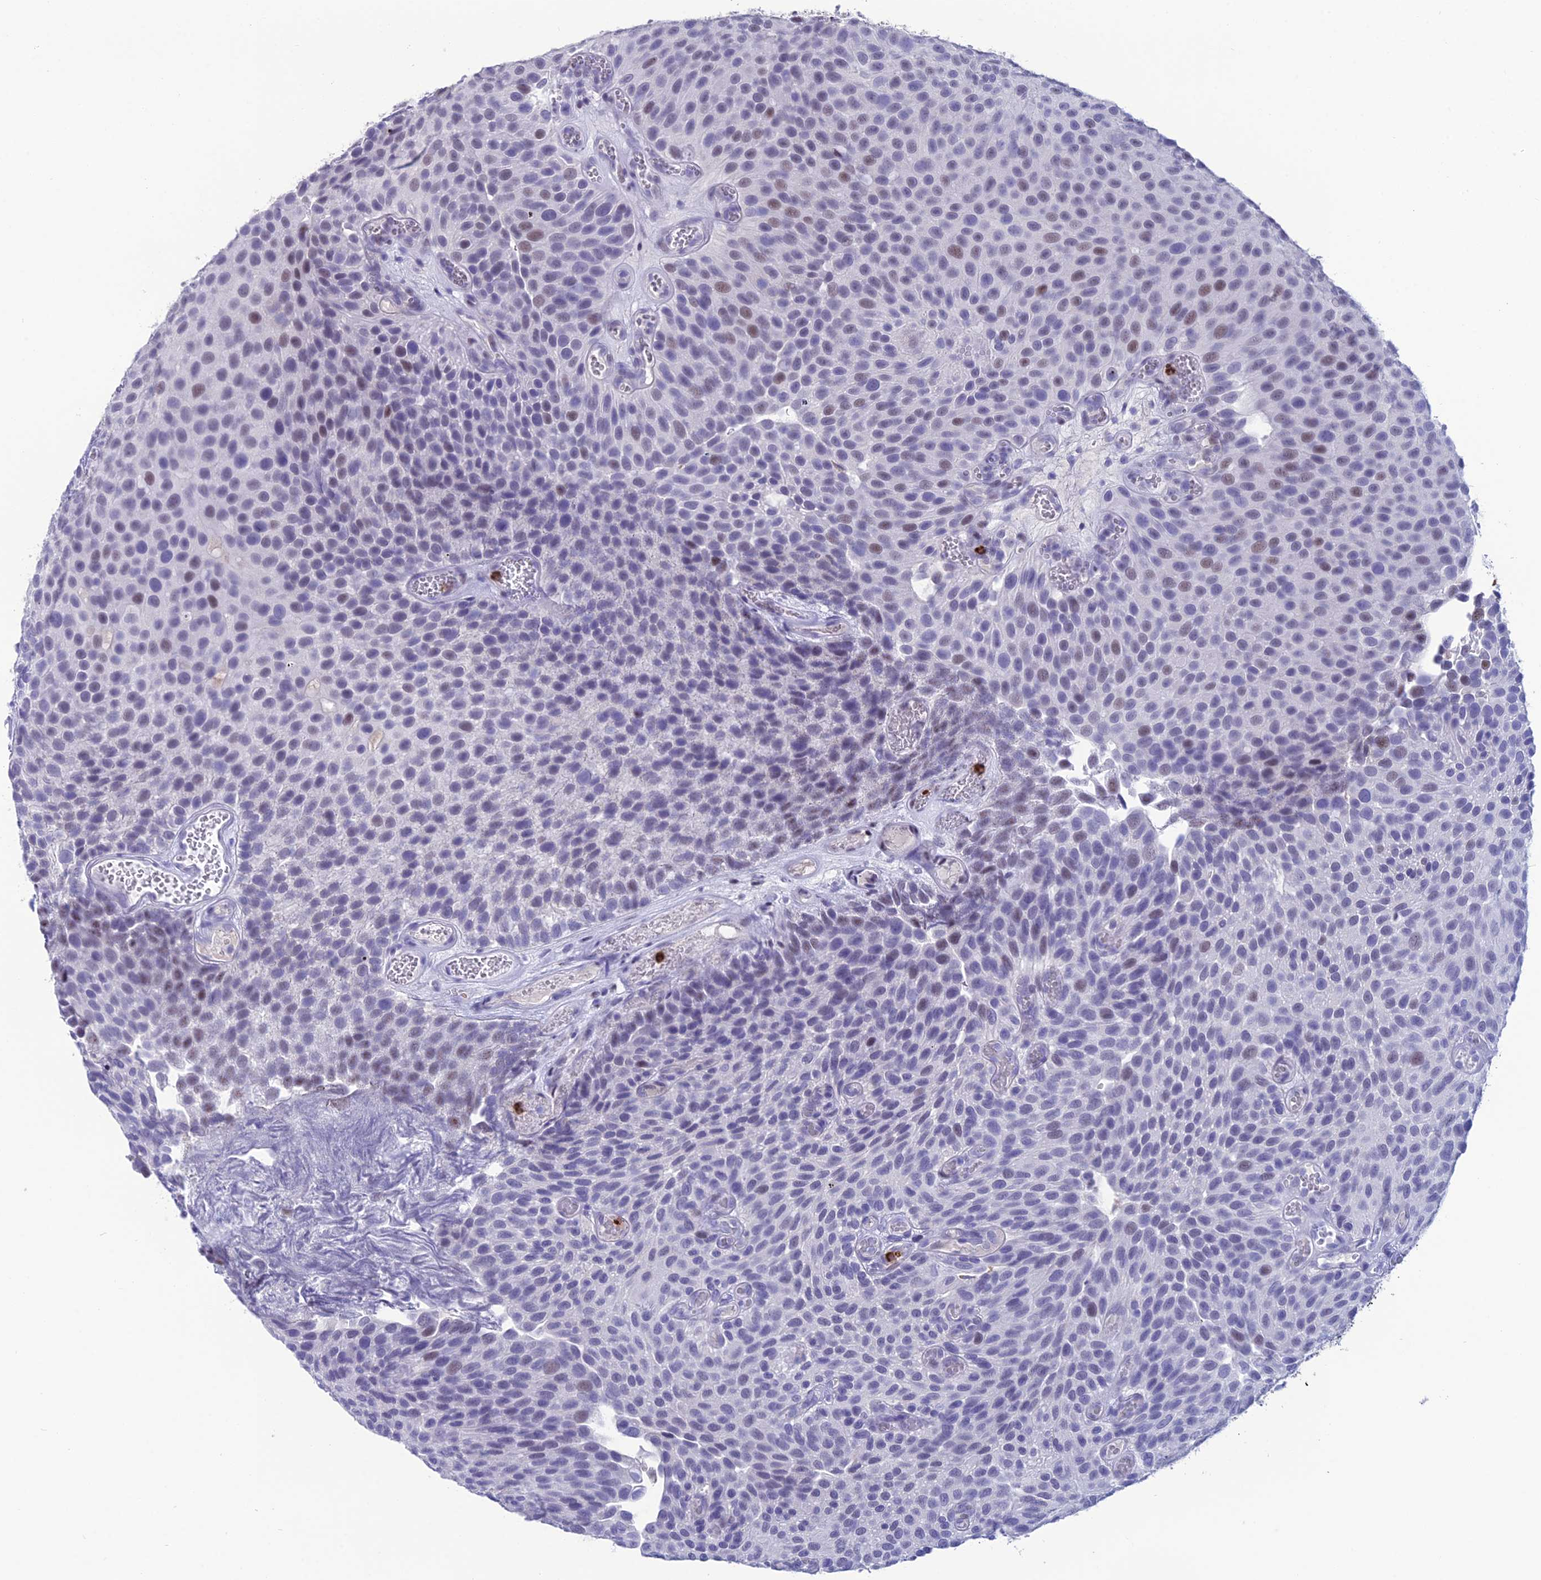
{"staining": {"intensity": "moderate", "quantity": "<25%", "location": "nuclear"}, "tissue": "urothelial cancer", "cell_type": "Tumor cells", "image_type": "cancer", "snomed": [{"axis": "morphology", "description": "Urothelial carcinoma, Low grade"}, {"axis": "topography", "description": "Urinary bladder"}], "caption": "Low-grade urothelial carcinoma stained with immunohistochemistry (IHC) demonstrates moderate nuclear expression in about <25% of tumor cells. The protein is stained brown, and the nuclei are stained in blue (DAB IHC with brightfield microscopy, high magnification).", "gene": "MFSD2B", "patient": {"sex": "male", "age": 89}}